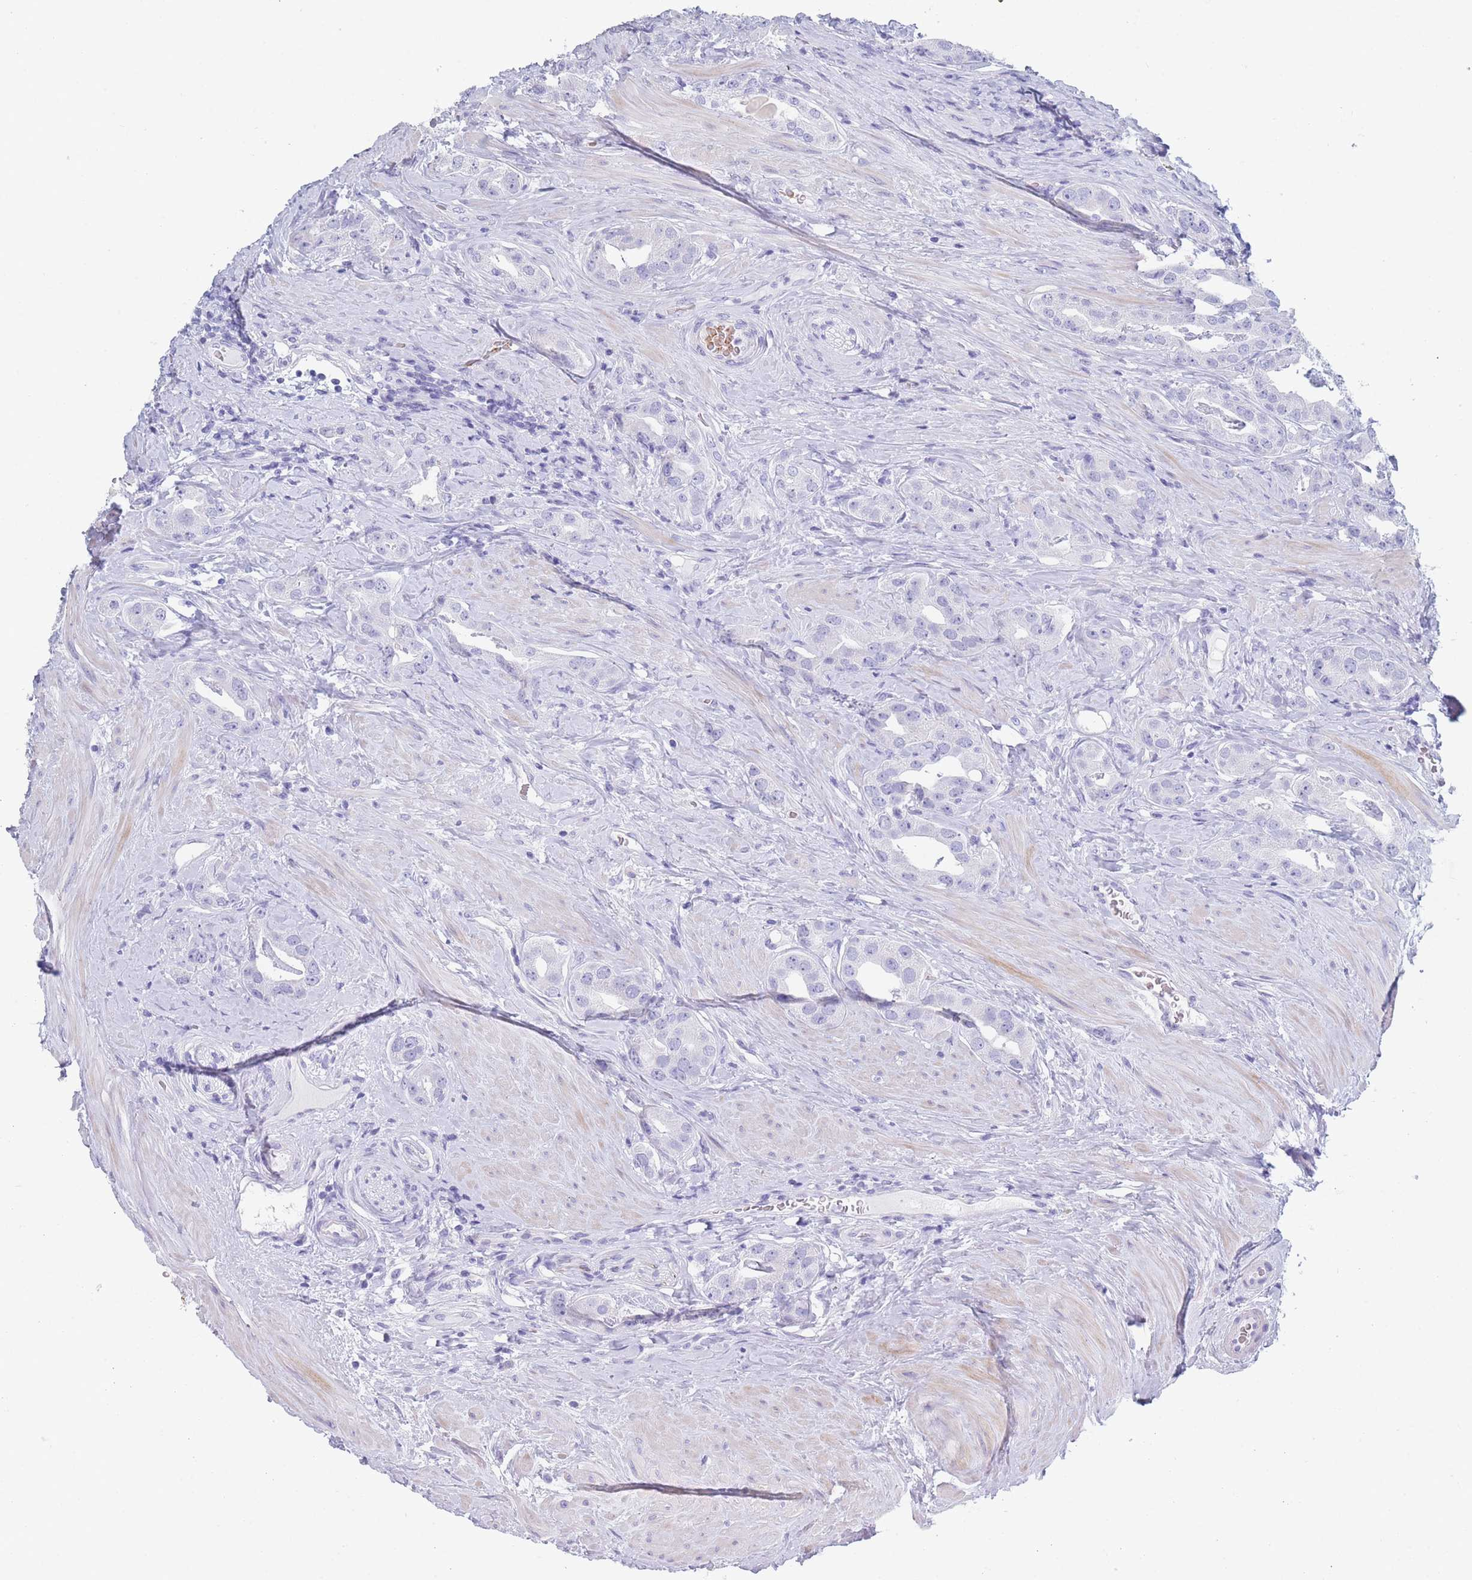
{"staining": {"intensity": "negative", "quantity": "none", "location": "none"}, "tissue": "prostate cancer", "cell_type": "Tumor cells", "image_type": "cancer", "snomed": [{"axis": "morphology", "description": "Adenocarcinoma, High grade"}, {"axis": "topography", "description": "Prostate"}], "caption": "Prostate high-grade adenocarcinoma was stained to show a protein in brown. There is no significant positivity in tumor cells. (DAB IHC with hematoxylin counter stain).", "gene": "OR5D16", "patient": {"sex": "male", "age": 63}}